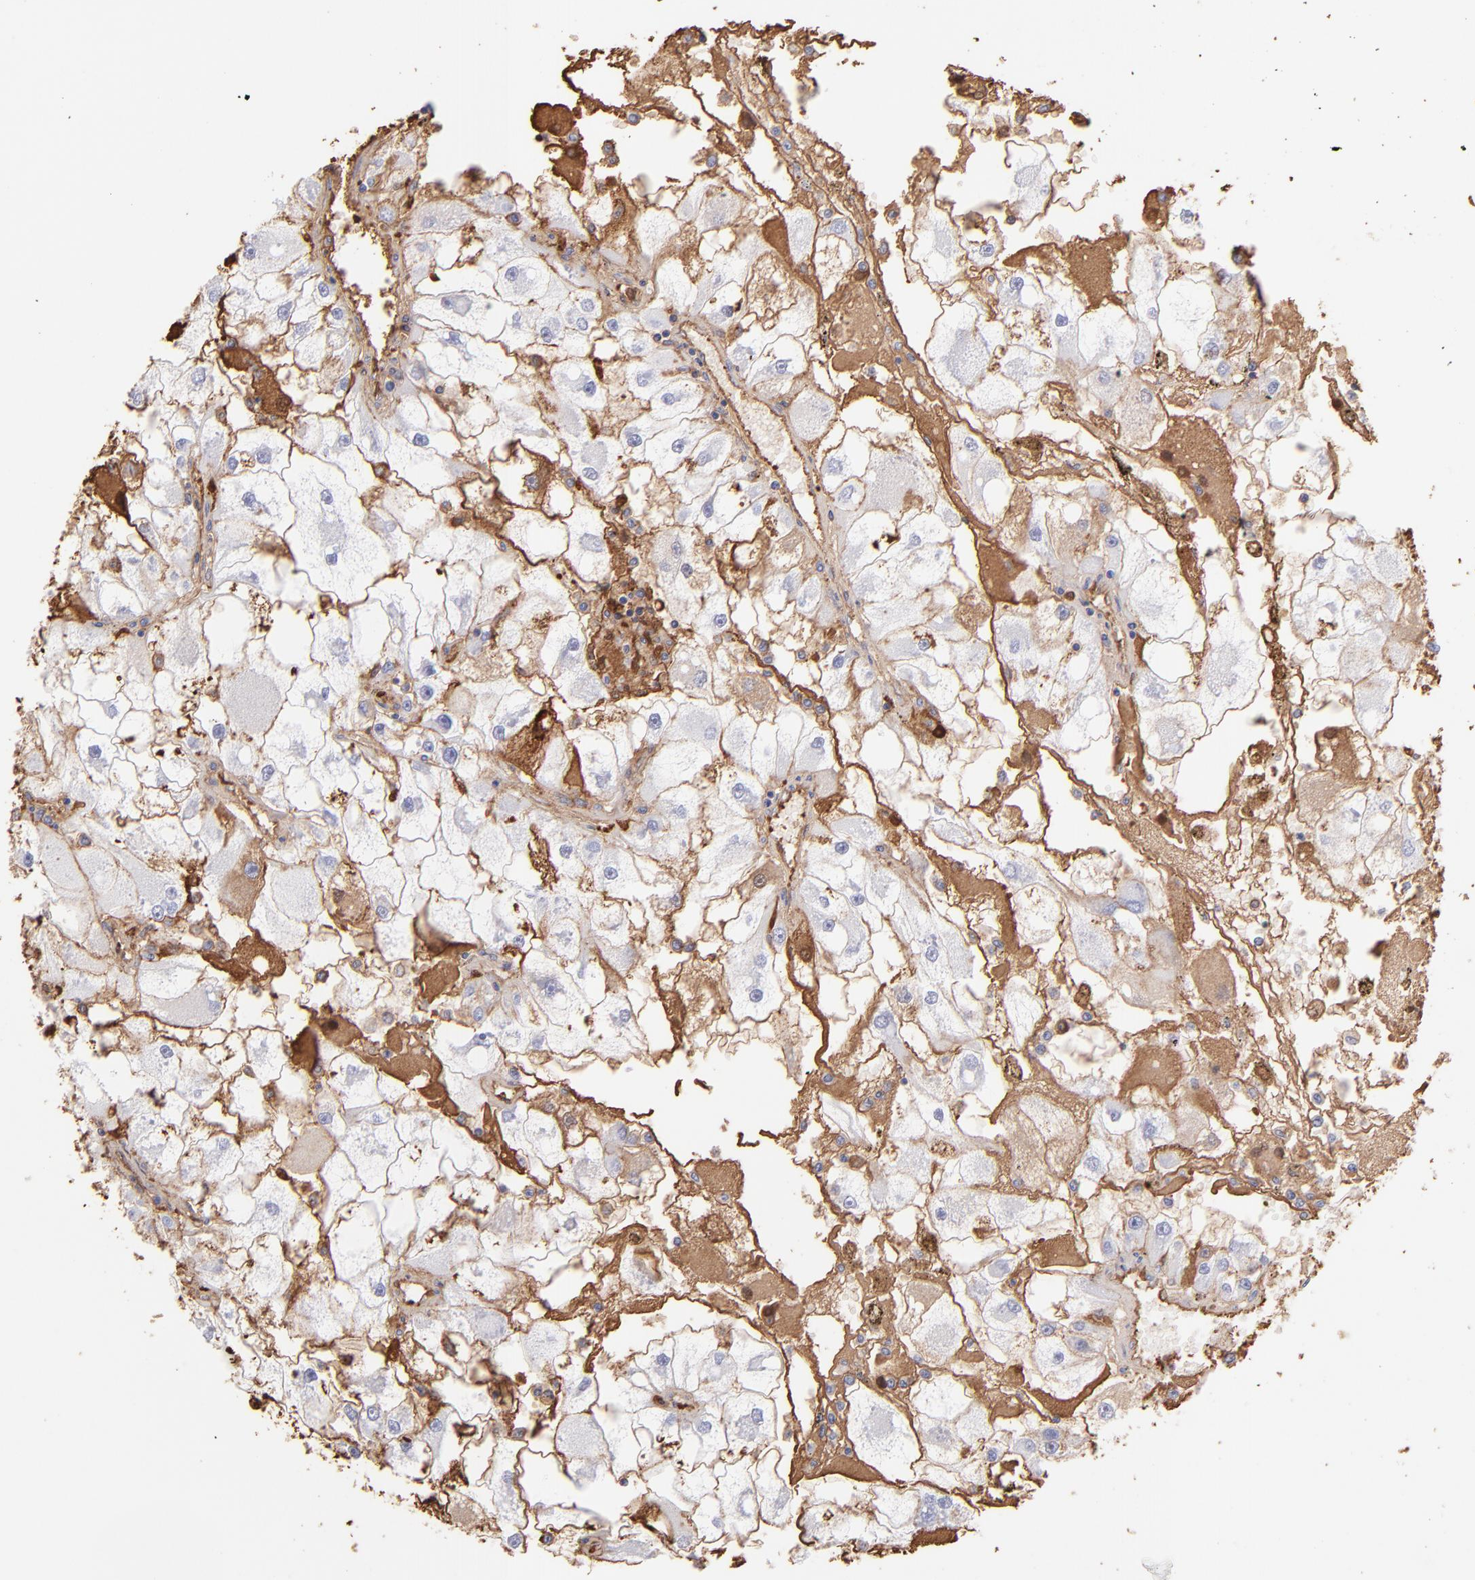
{"staining": {"intensity": "negative", "quantity": "none", "location": "none"}, "tissue": "renal cancer", "cell_type": "Tumor cells", "image_type": "cancer", "snomed": [{"axis": "morphology", "description": "Adenocarcinoma, NOS"}, {"axis": "topography", "description": "Kidney"}], "caption": "The immunohistochemistry (IHC) photomicrograph has no significant staining in tumor cells of renal cancer (adenocarcinoma) tissue.", "gene": "FGB", "patient": {"sex": "female", "age": 73}}